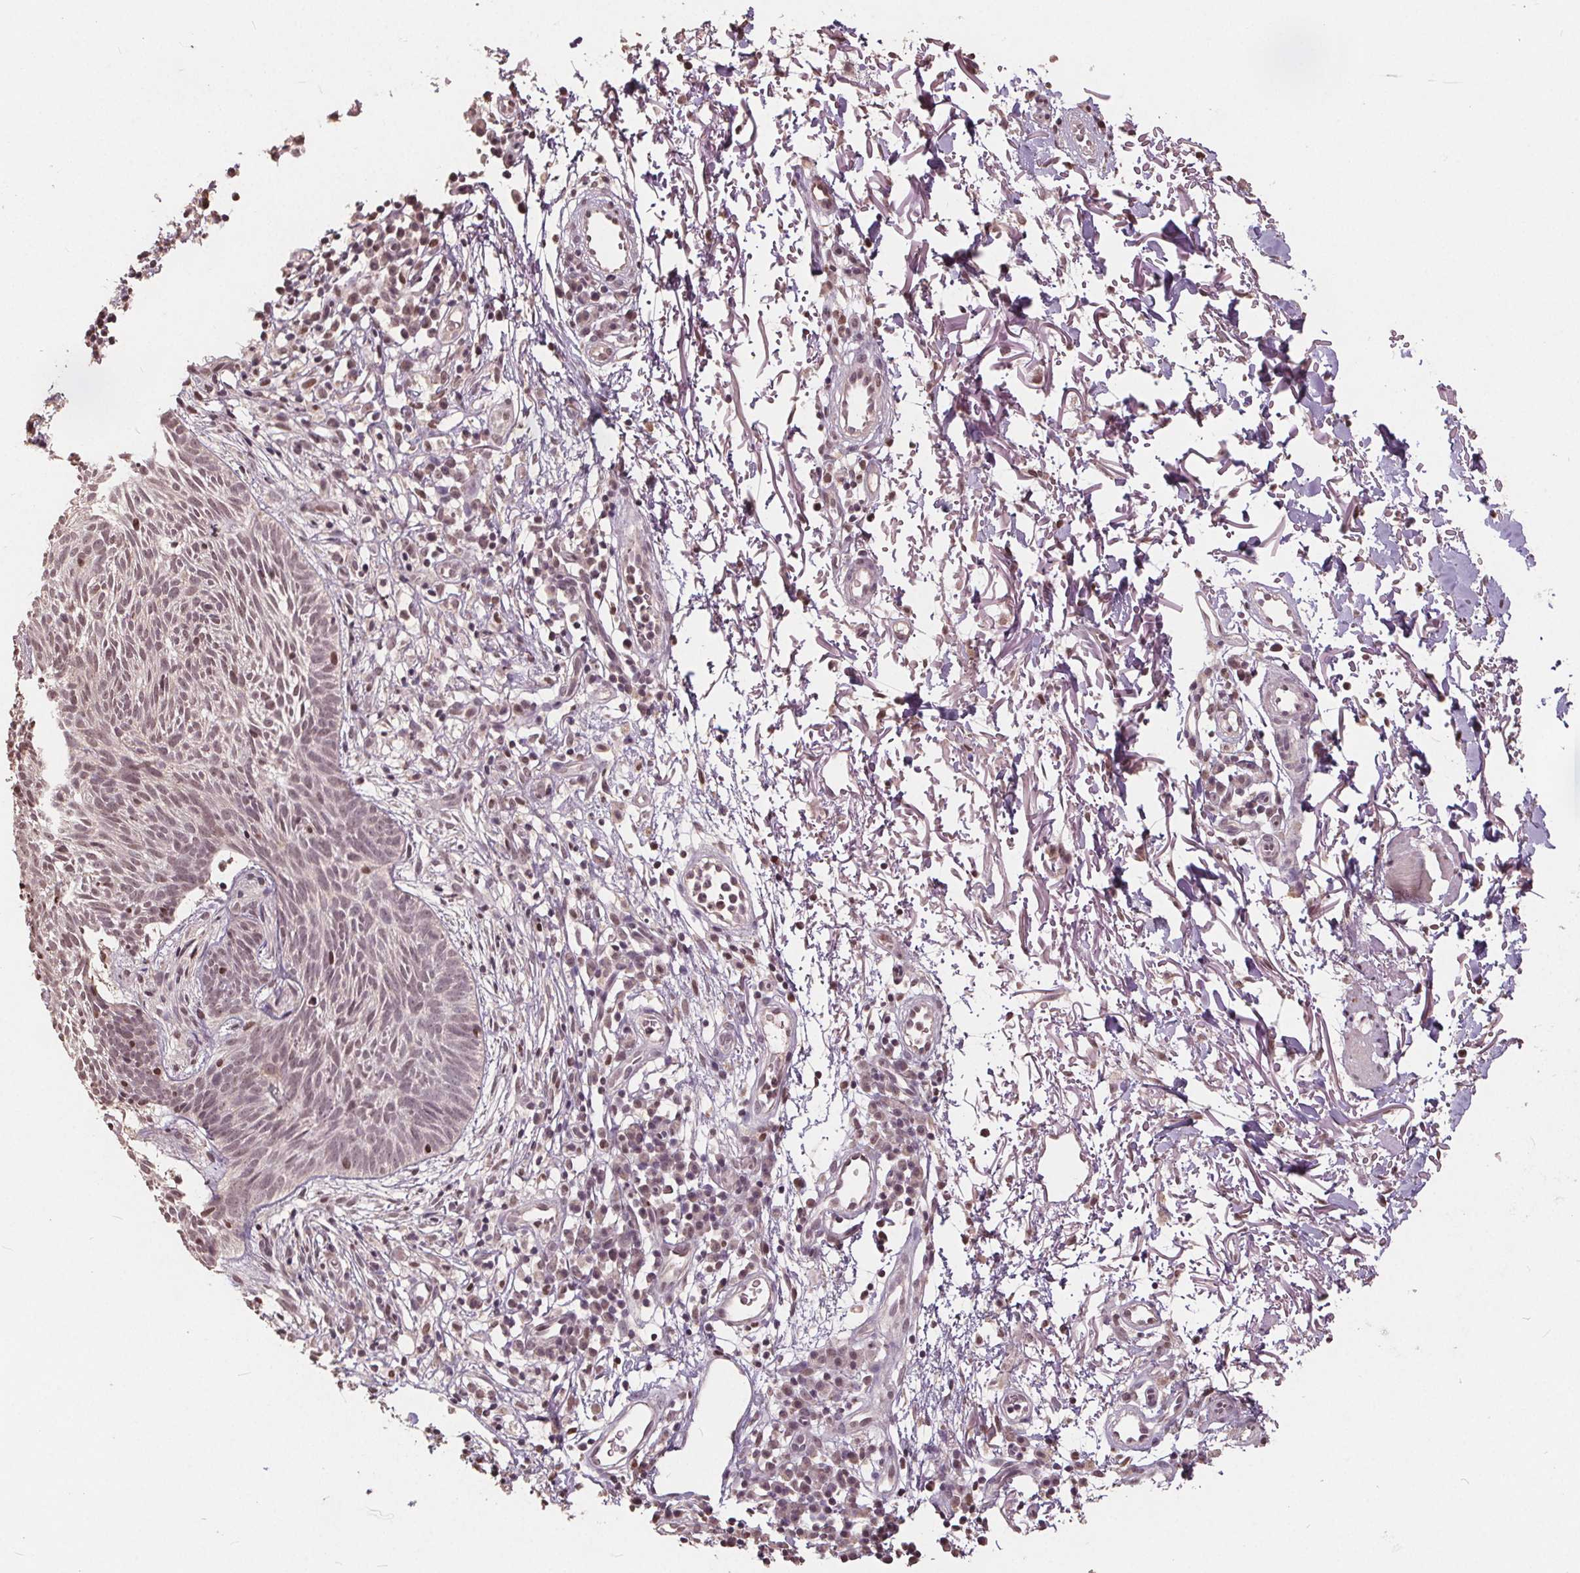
{"staining": {"intensity": "weak", "quantity": "25%-75%", "location": "nuclear"}, "tissue": "skin cancer", "cell_type": "Tumor cells", "image_type": "cancer", "snomed": [{"axis": "morphology", "description": "Normal tissue, NOS"}, {"axis": "morphology", "description": "Basal cell carcinoma"}, {"axis": "topography", "description": "Skin"}], "caption": "High-magnification brightfield microscopy of skin cancer (basal cell carcinoma) stained with DAB (brown) and counterstained with hematoxylin (blue). tumor cells exhibit weak nuclear expression is appreciated in approximately25%-75% of cells.", "gene": "DNMT3B", "patient": {"sex": "male", "age": 68}}